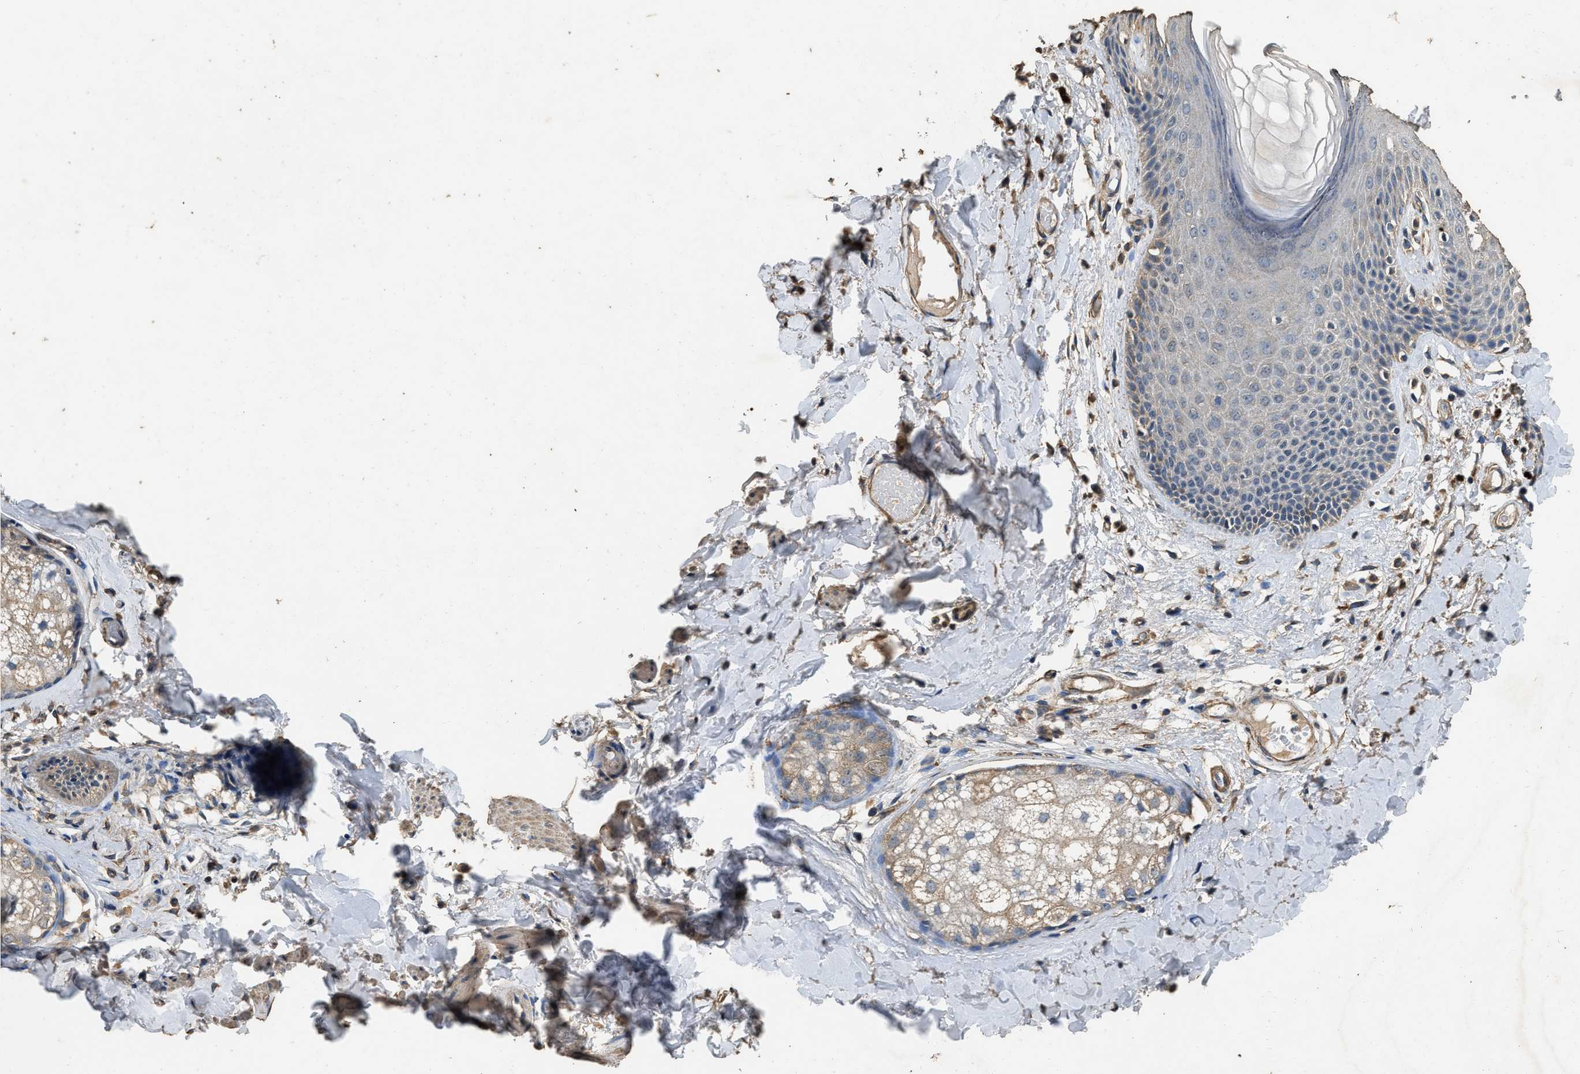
{"staining": {"intensity": "weak", "quantity": "<25%", "location": "cytoplasmic/membranous"}, "tissue": "skin", "cell_type": "Epidermal cells", "image_type": "normal", "snomed": [{"axis": "morphology", "description": "Normal tissue, NOS"}, {"axis": "topography", "description": "Vulva"}], "caption": "High magnification brightfield microscopy of benign skin stained with DAB (brown) and counterstained with hematoxylin (blue): epidermal cells show no significant expression. Nuclei are stained in blue.", "gene": "MIB1", "patient": {"sex": "female", "age": 73}}